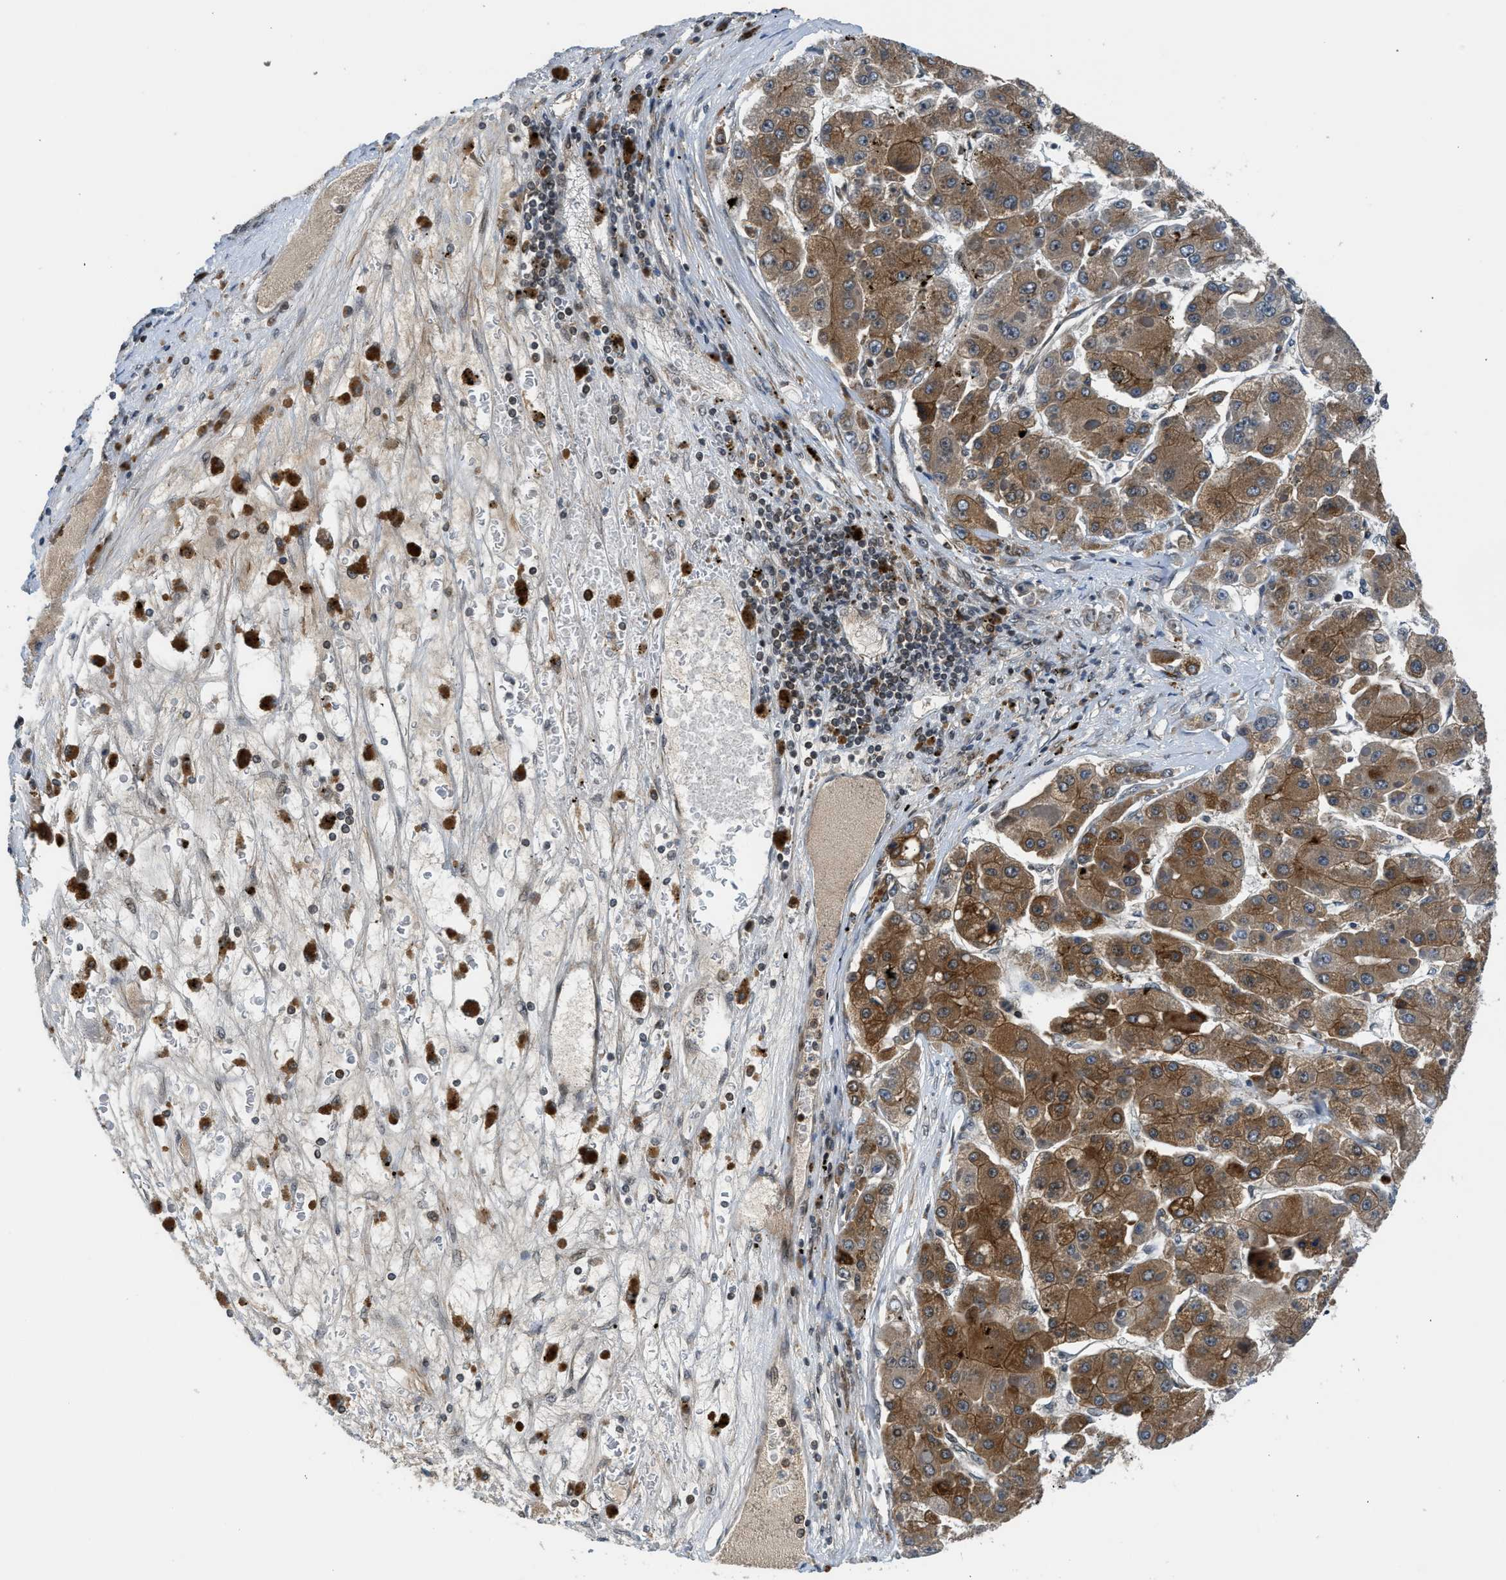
{"staining": {"intensity": "moderate", "quantity": ">75%", "location": "cytoplasmic/membranous"}, "tissue": "liver cancer", "cell_type": "Tumor cells", "image_type": "cancer", "snomed": [{"axis": "morphology", "description": "Carcinoma, Hepatocellular, NOS"}, {"axis": "topography", "description": "Liver"}], "caption": "Immunohistochemistry micrograph of neoplastic tissue: human liver hepatocellular carcinoma stained using immunohistochemistry (IHC) exhibits medium levels of moderate protein expression localized specifically in the cytoplasmic/membranous of tumor cells, appearing as a cytoplasmic/membranous brown color.", "gene": "RETREG3", "patient": {"sex": "female", "age": 73}}